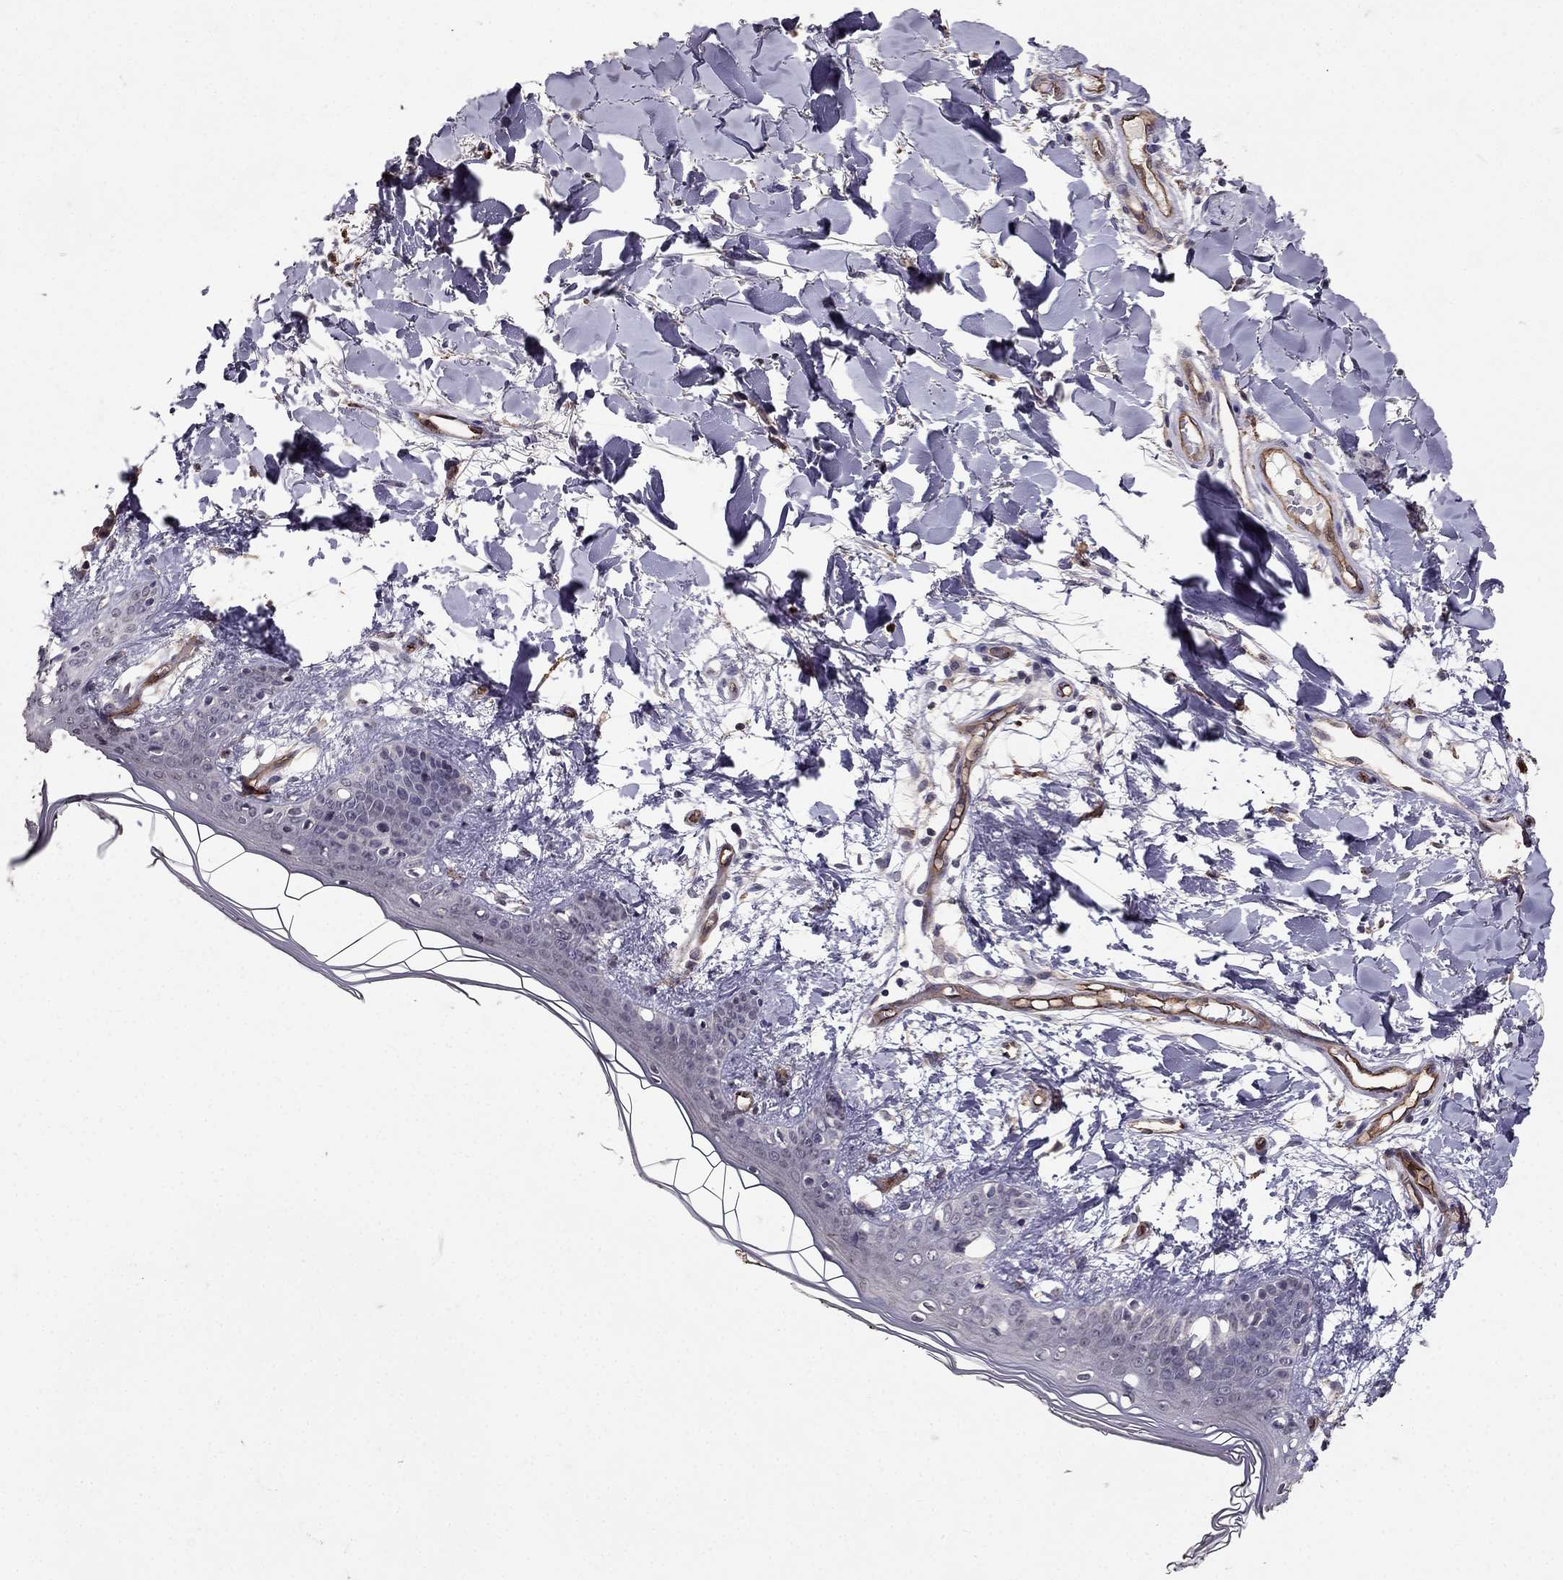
{"staining": {"intensity": "negative", "quantity": "none", "location": "none"}, "tissue": "skin", "cell_type": "Fibroblasts", "image_type": "normal", "snomed": [{"axis": "morphology", "description": "Normal tissue, NOS"}, {"axis": "topography", "description": "Skin"}], "caption": "IHC of normal skin exhibits no positivity in fibroblasts. Nuclei are stained in blue.", "gene": "RASIP1", "patient": {"sex": "female", "age": 34}}